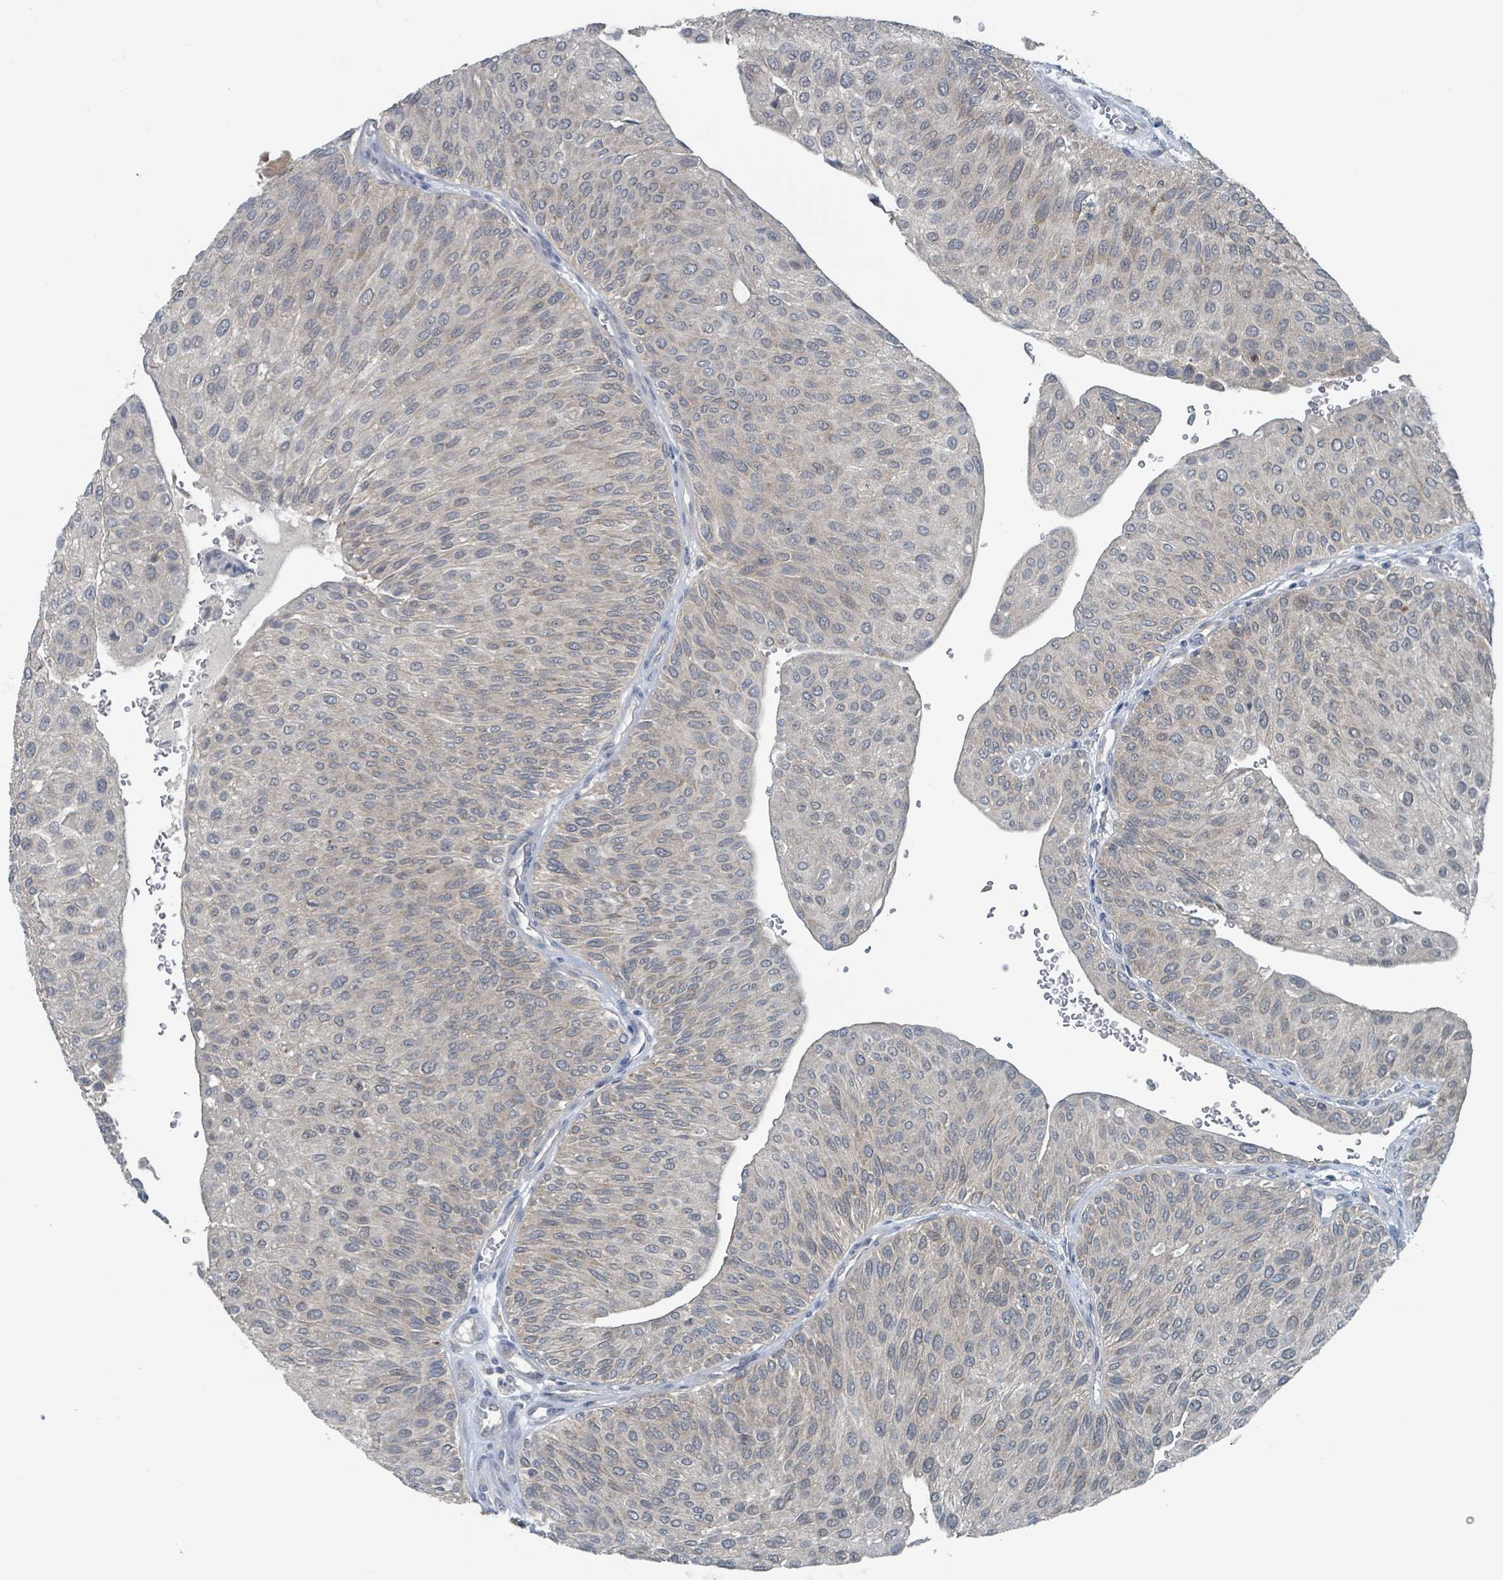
{"staining": {"intensity": "weak", "quantity": "25%-75%", "location": "cytoplasmic/membranous"}, "tissue": "urothelial cancer", "cell_type": "Tumor cells", "image_type": "cancer", "snomed": [{"axis": "morphology", "description": "Urothelial carcinoma, NOS"}, {"axis": "topography", "description": "Urinary bladder"}], "caption": "A low amount of weak cytoplasmic/membranous positivity is seen in approximately 25%-75% of tumor cells in urothelial cancer tissue.", "gene": "ACBD4", "patient": {"sex": "male", "age": 67}}